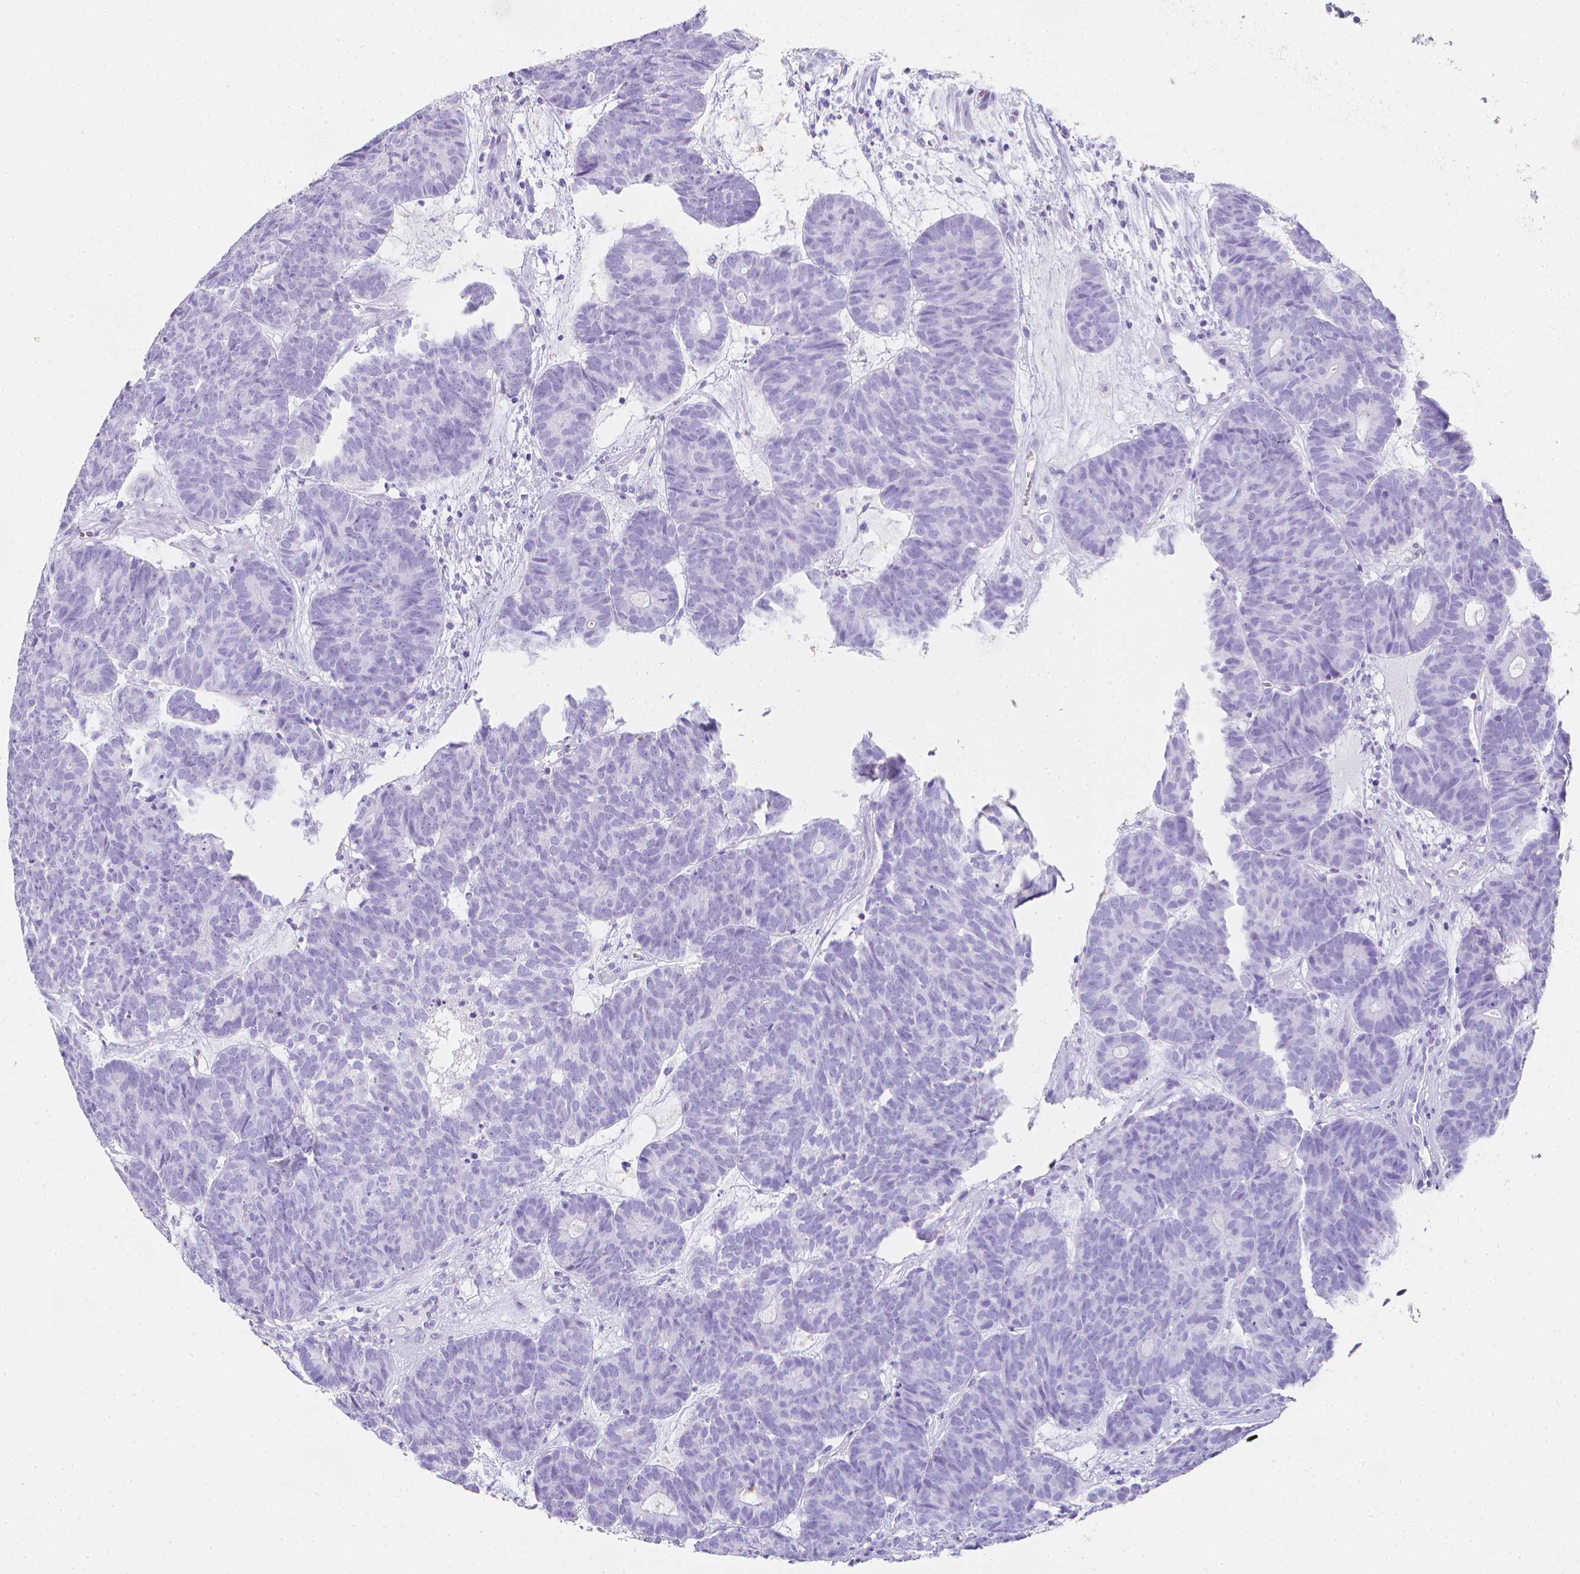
{"staining": {"intensity": "negative", "quantity": "none", "location": "none"}, "tissue": "head and neck cancer", "cell_type": "Tumor cells", "image_type": "cancer", "snomed": [{"axis": "morphology", "description": "Adenocarcinoma, NOS"}, {"axis": "topography", "description": "Head-Neck"}], "caption": "The image exhibits no significant positivity in tumor cells of head and neck cancer (adenocarcinoma).", "gene": "LGALS4", "patient": {"sex": "female", "age": 81}}